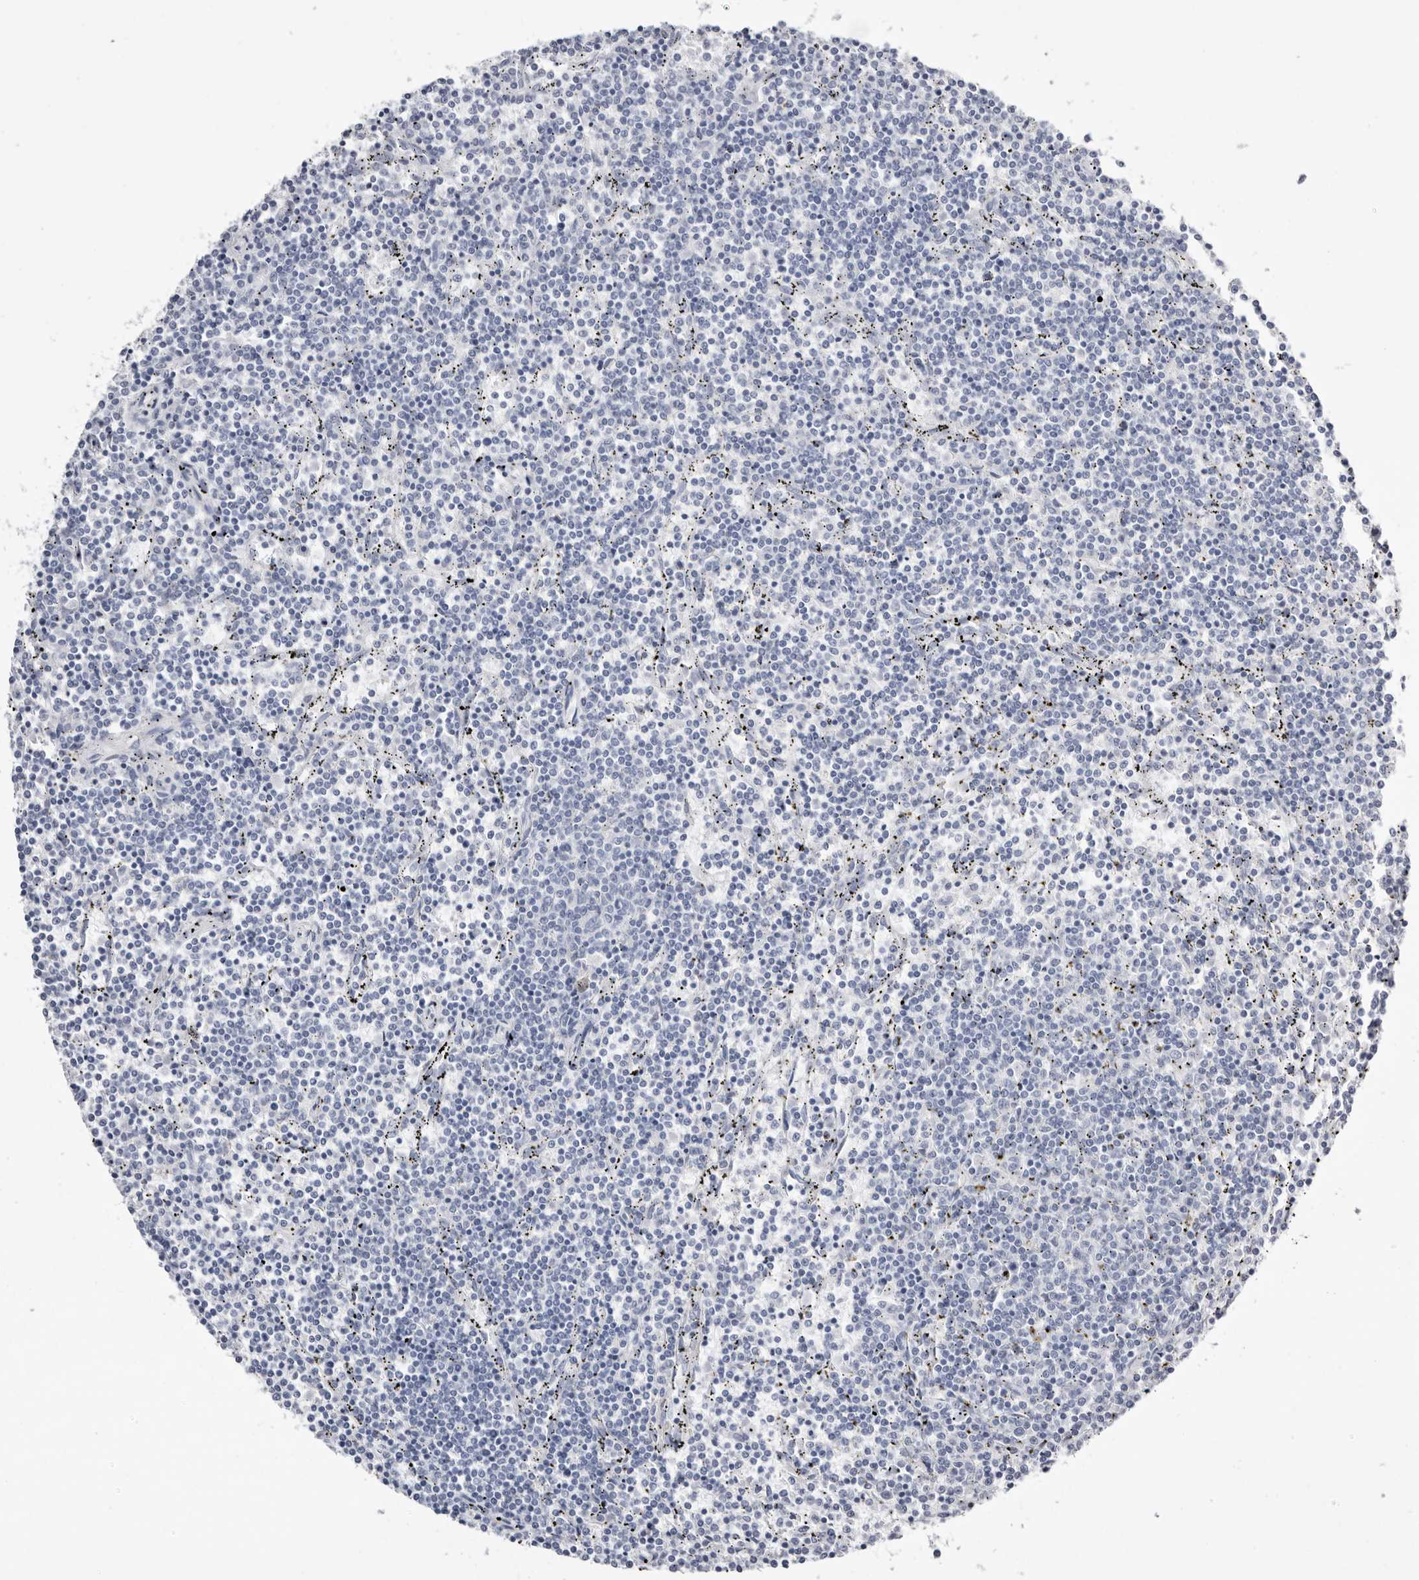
{"staining": {"intensity": "negative", "quantity": "none", "location": "none"}, "tissue": "lymphoma", "cell_type": "Tumor cells", "image_type": "cancer", "snomed": [{"axis": "morphology", "description": "Malignant lymphoma, non-Hodgkin's type, Low grade"}, {"axis": "topography", "description": "Spleen"}], "caption": "Tumor cells show no significant expression in malignant lymphoma, non-Hodgkin's type (low-grade). (DAB immunohistochemistry visualized using brightfield microscopy, high magnification).", "gene": "LPO", "patient": {"sex": "female", "age": 50}}